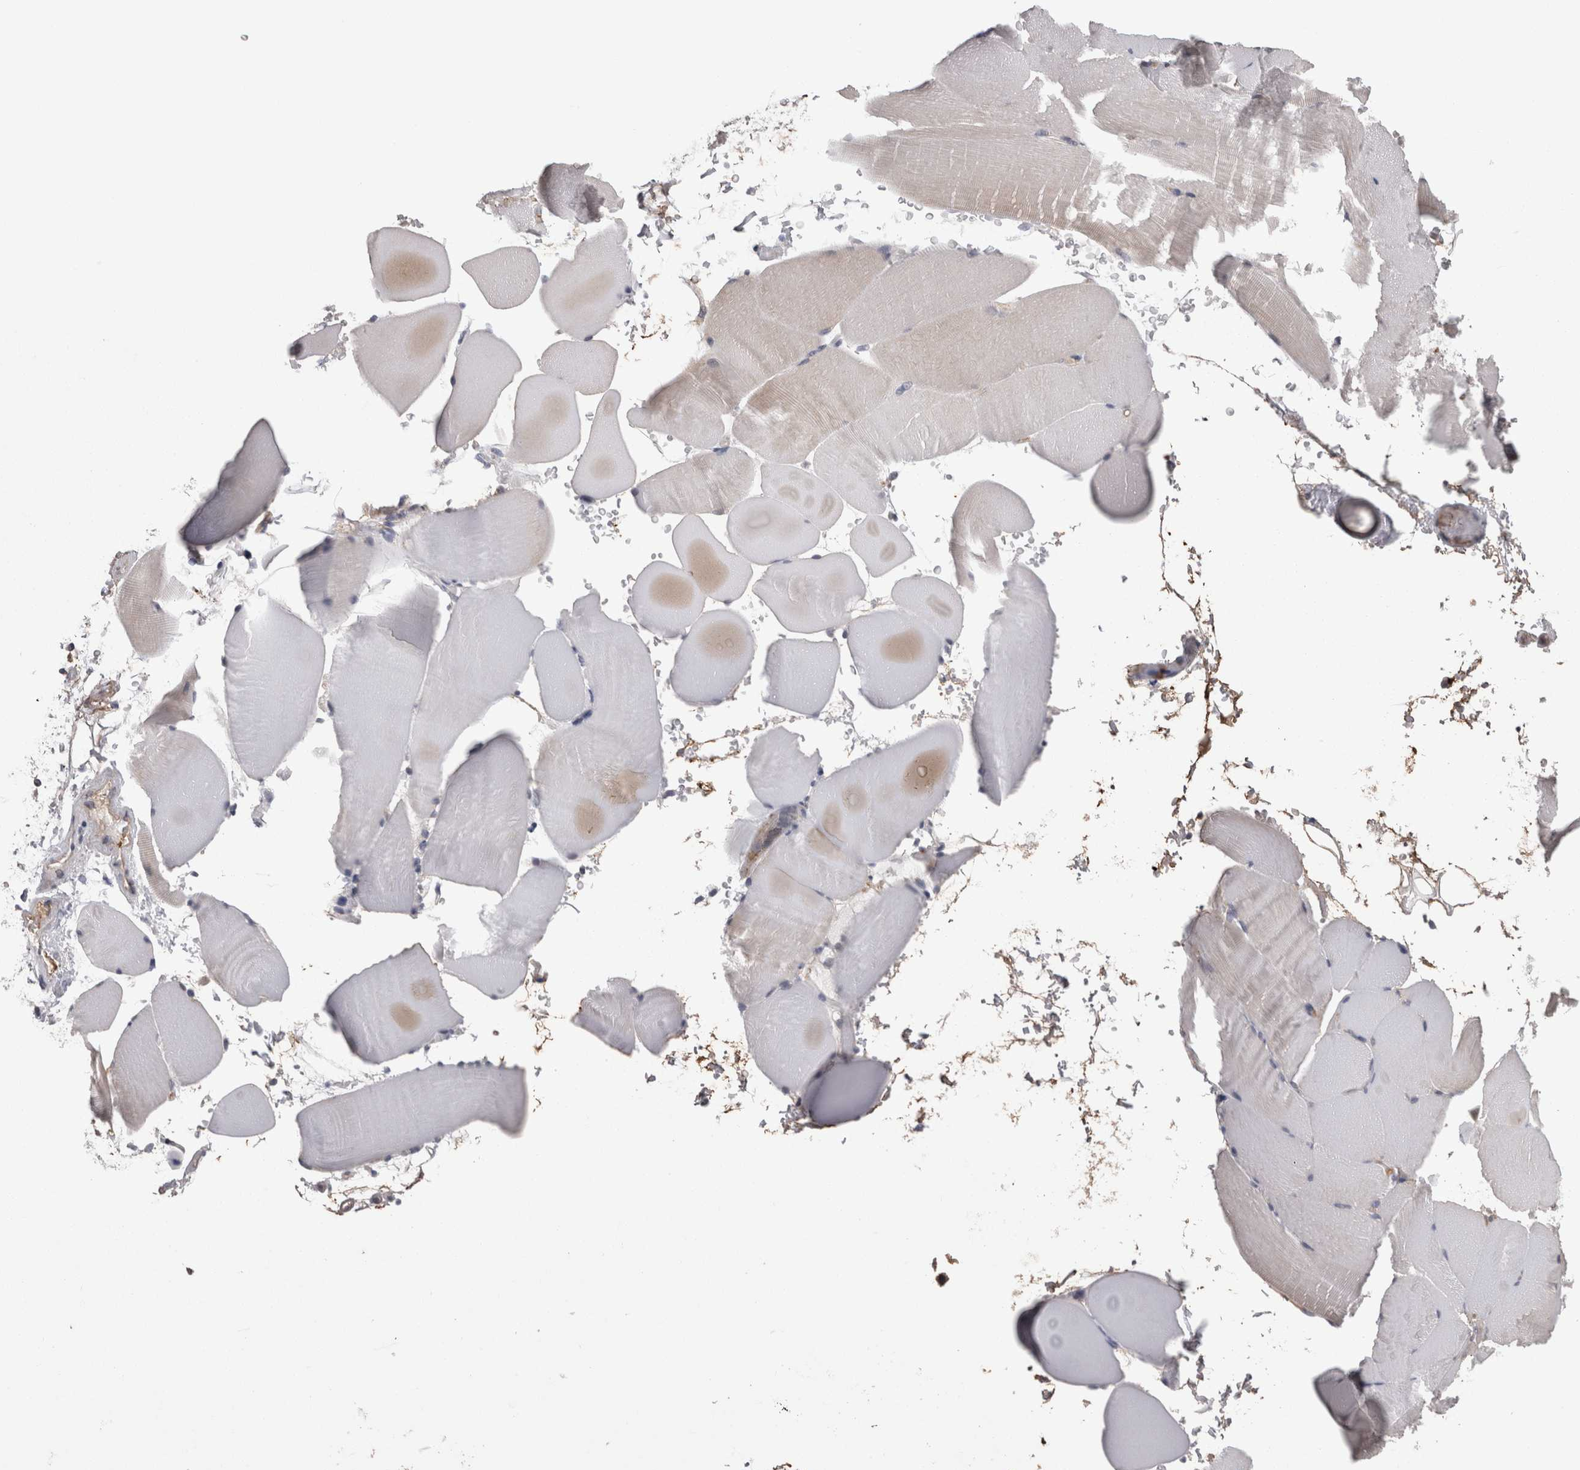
{"staining": {"intensity": "negative", "quantity": "none", "location": "none"}, "tissue": "skeletal muscle", "cell_type": "Myocytes", "image_type": "normal", "snomed": [{"axis": "morphology", "description": "Normal tissue, NOS"}, {"axis": "topography", "description": "Skeletal muscle"}, {"axis": "topography", "description": "Parathyroid gland"}], "caption": "This is a micrograph of IHC staining of benign skeletal muscle, which shows no positivity in myocytes. Nuclei are stained in blue.", "gene": "STC1", "patient": {"sex": "female", "age": 37}}